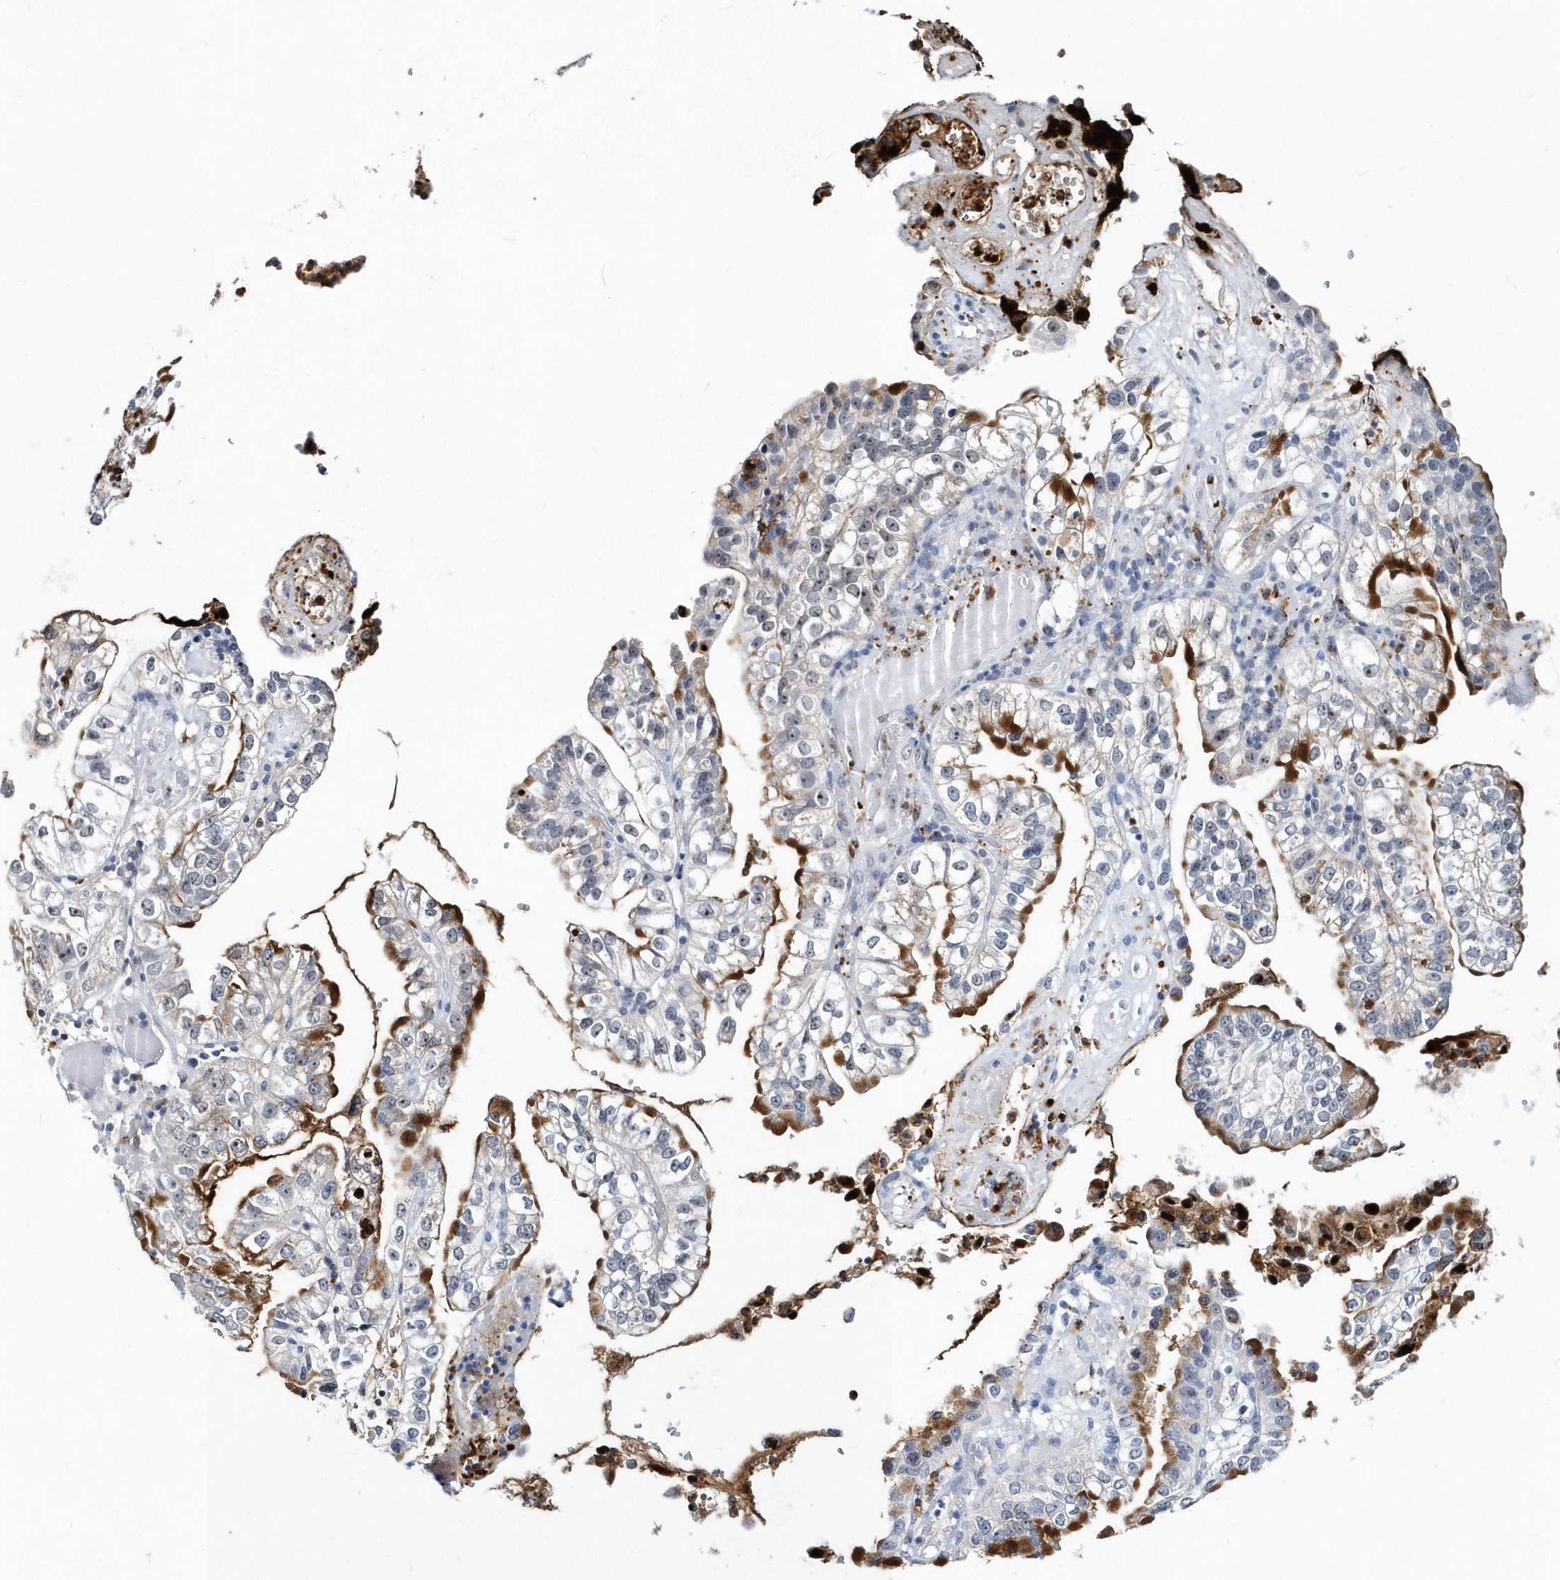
{"staining": {"intensity": "strong", "quantity": "<25%", "location": "cytoplasmic/membranous"}, "tissue": "liver cancer", "cell_type": "Tumor cells", "image_type": "cancer", "snomed": [{"axis": "morphology", "description": "Cholangiocarcinoma"}, {"axis": "topography", "description": "Liver"}], "caption": "This histopathology image reveals IHC staining of human cholangiocarcinoma (liver), with medium strong cytoplasmic/membranous staining in approximately <25% of tumor cells.", "gene": "ASCL4", "patient": {"sex": "female", "age": 79}}